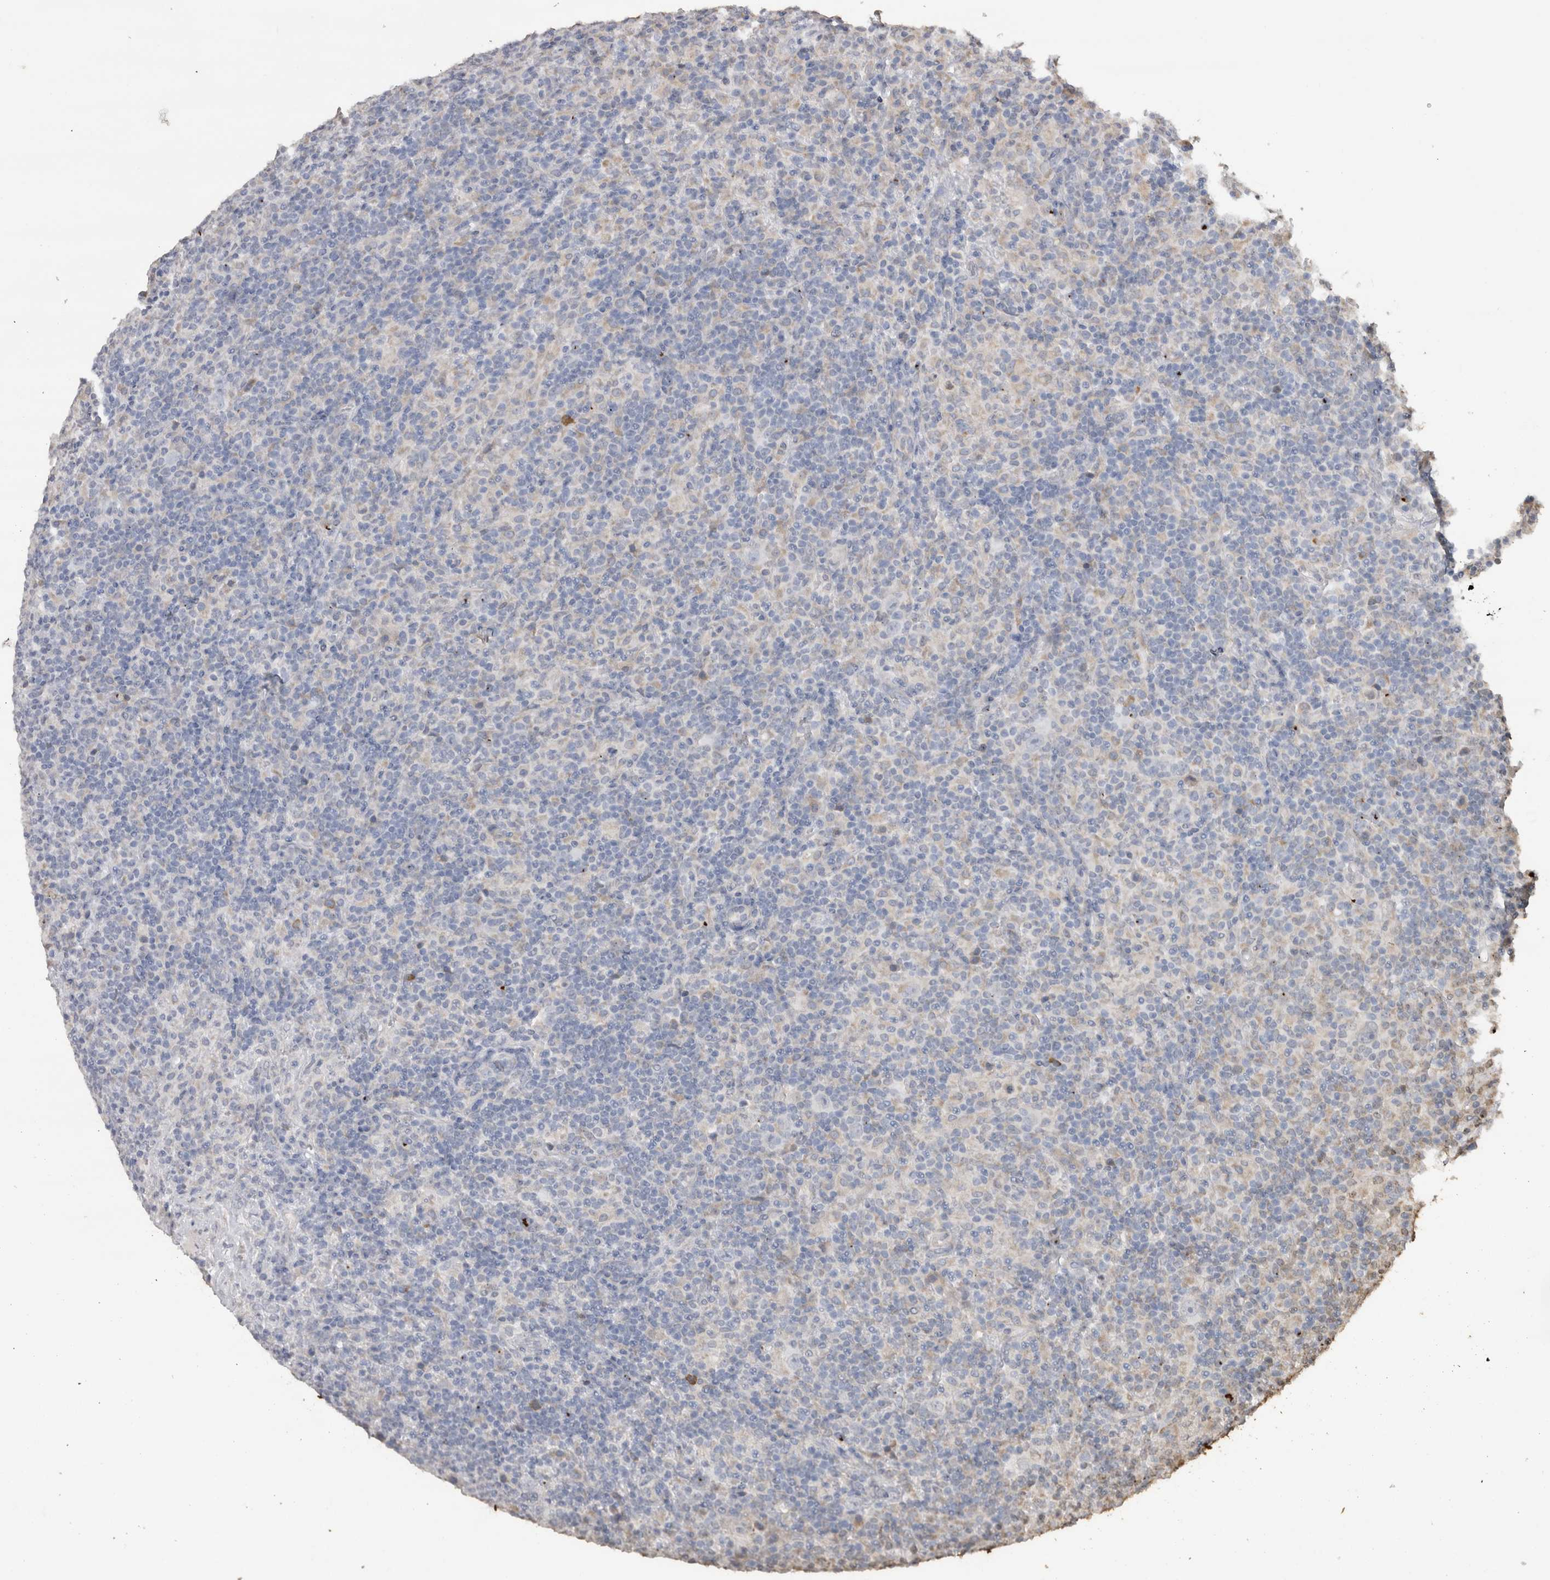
{"staining": {"intensity": "negative", "quantity": "none", "location": "none"}, "tissue": "lymphoma", "cell_type": "Tumor cells", "image_type": "cancer", "snomed": [{"axis": "morphology", "description": "Hodgkin's disease, NOS"}, {"axis": "topography", "description": "Lymph node"}], "caption": "An image of human lymphoma is negative for staining in tumor cells.", "gene": "CRELD2", "patient": {"sex": "male", "age": 70}}